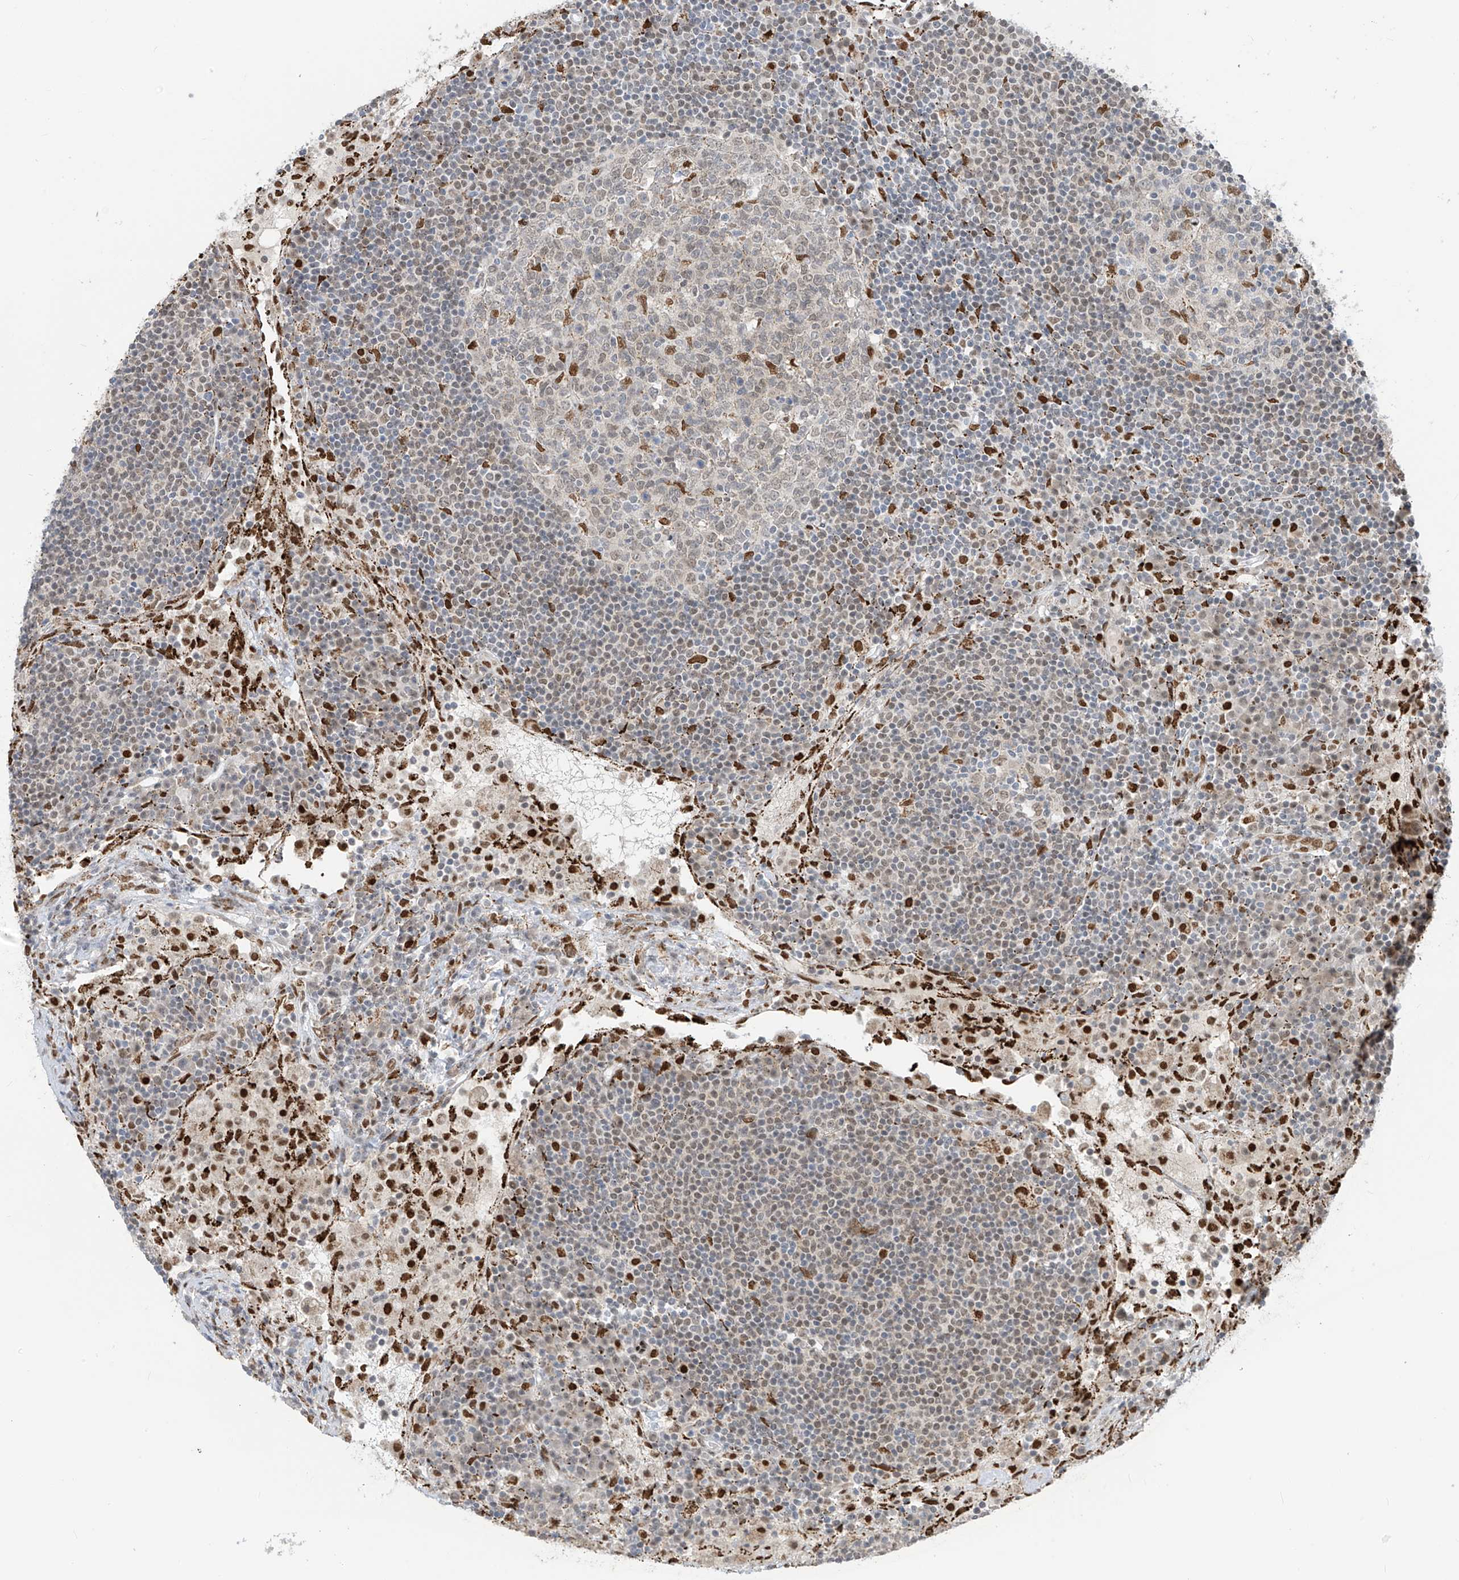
{"staining": {"intensity": "moderate", "quantity": "<25%", "location": "nuclear"}, "tissue": "lymph node", "cell_type": "Germinal center cells", "image_type": "normal", "snomed": [{"axis": "morphology", "description": "Normal tissue, NOS"}, {"axis": "topography", "description": "Lymph node"}], "caption": "Immunohistochemistry (IHC) micrograph of benign lymph node: human lymph node stained using IHC exhibits low levels of moderate protein expression localized specifically in the nuclear of germinal center cells, appearing as a nuclear brown color.", "gene": "PM20D2", "patient": {"sex": "female", "age": 53}}